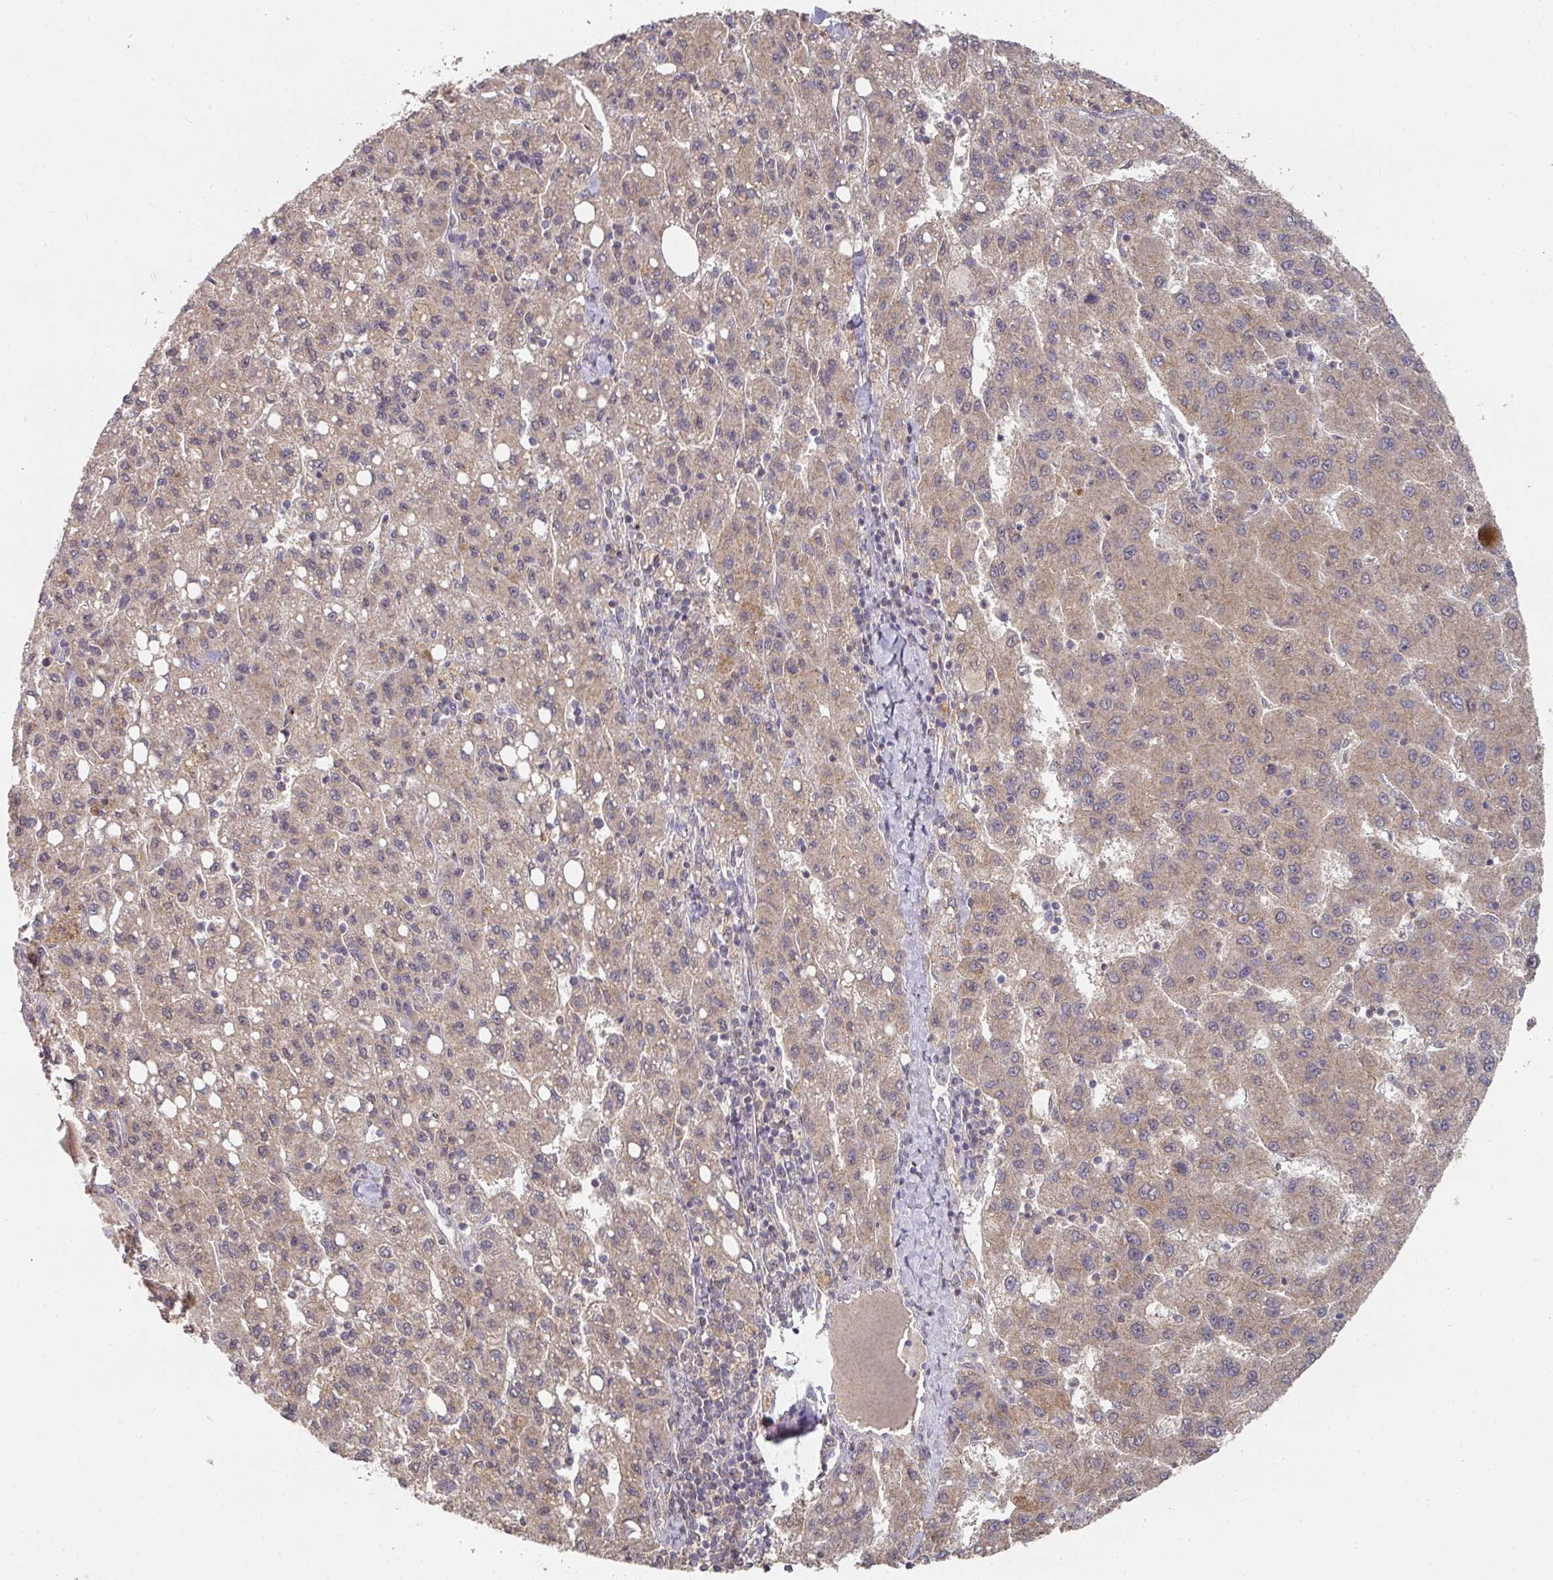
{"staining": {"intensity": "weak", "quantity": ">75%", "location": "cytoplasmic/membranous"}, "tissue": "liver cancer", "cell_type": "Tumor cells", "image_type": "cancer", "snomed": [{"axis": "morphology", "description": "Carcinoma, Hepatocellular, NOS"}, {"axis": "topography", "description": "Liver"}], "caption": "High-magnification brightfield microscopy of liver cancer stained with DAB (3,3'-diaminobenzidine) (brown) and counterstained with hematoxylin (blue). tumor cells exhibit weak cytoplasmic/membranous positivity is present in about>75% of cells. (Stains: DAB in brown, nuclei in blue, Microscopy: brightfield microscopy at high magnification).", "gene": "EXTL3", "patient": {"sex": "female", "age": 82}}